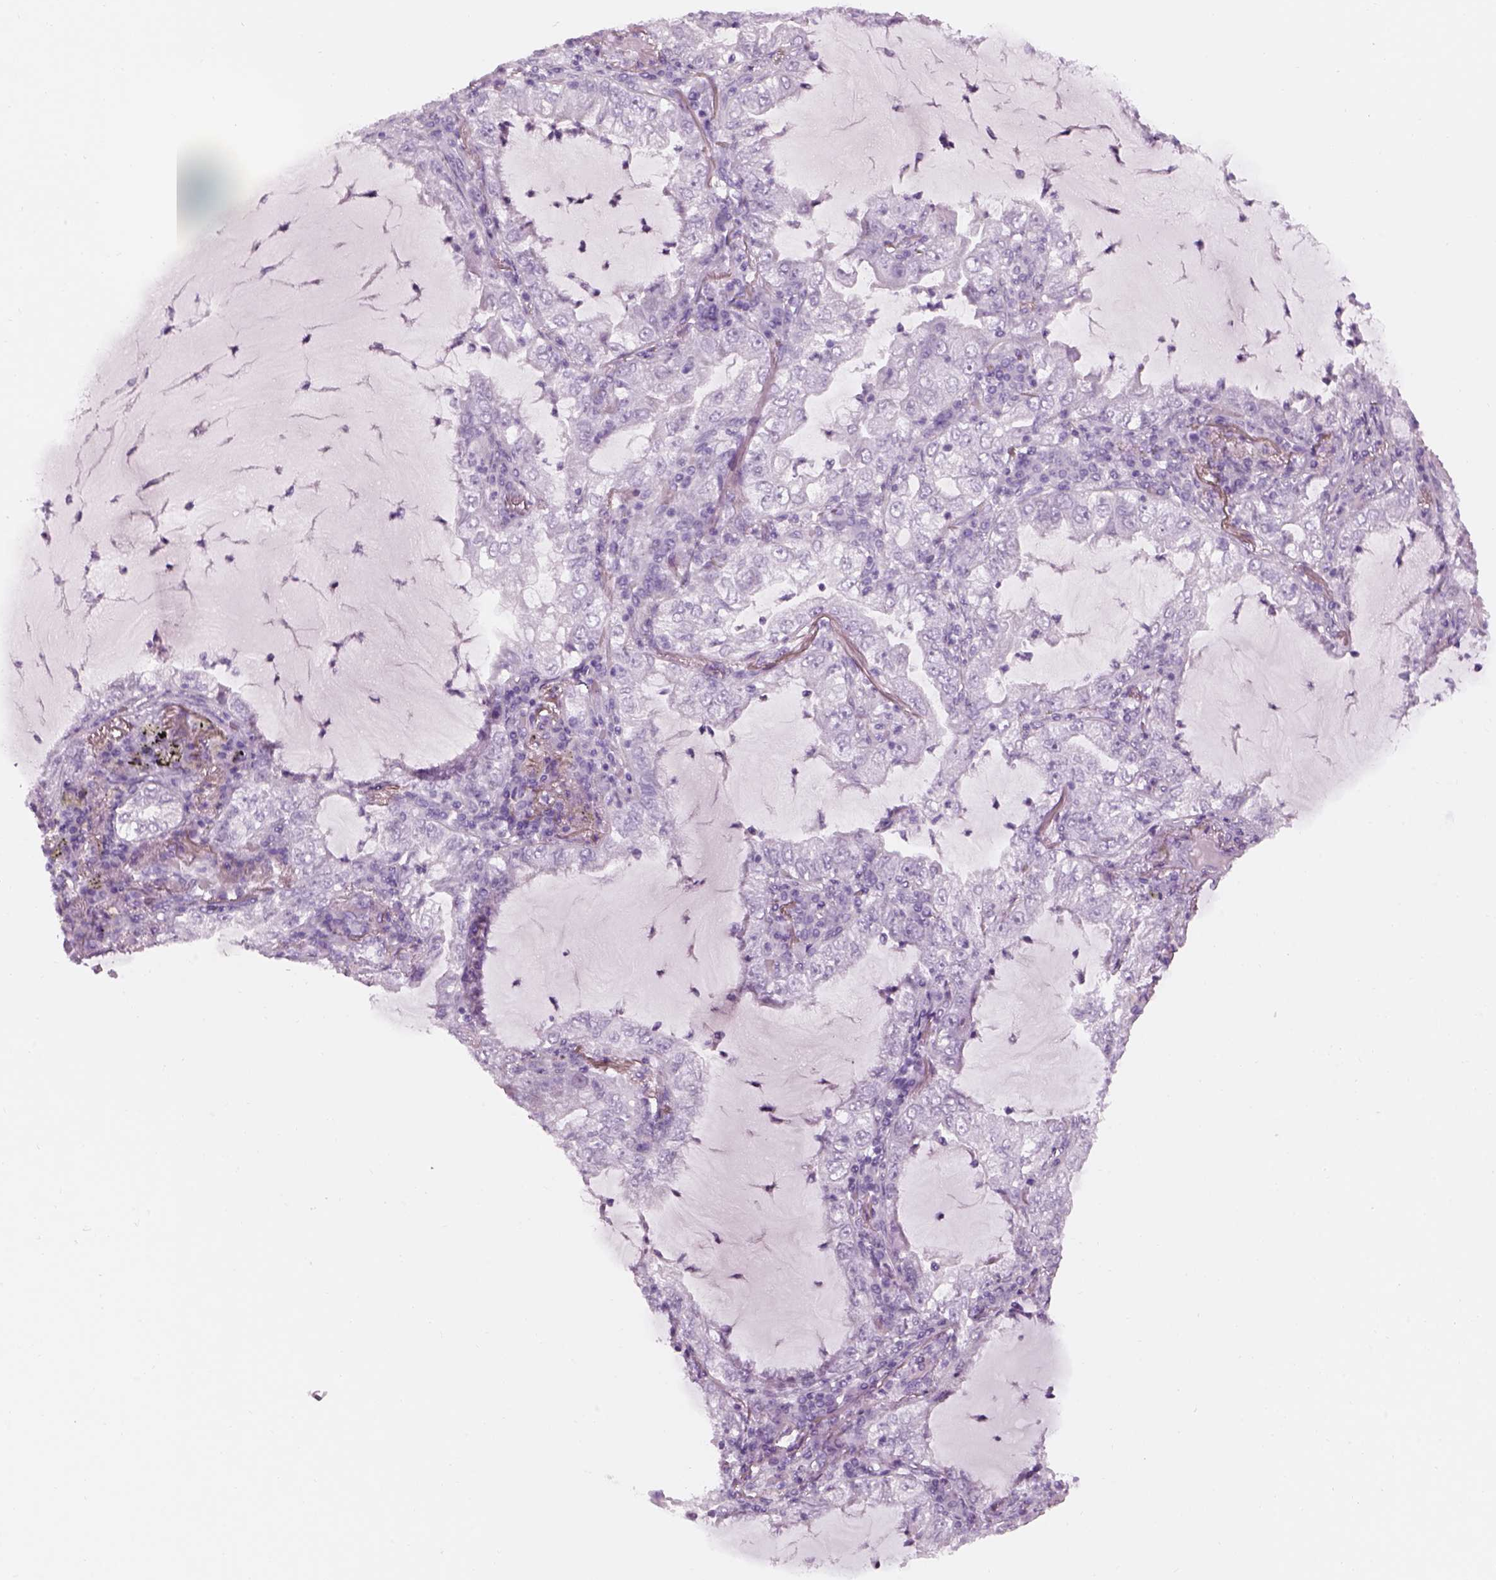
{"staining": {"intensity": "negative", "quantity": "none", "location": "none"}, "tissue": "lung cancer", "cell_type": "Tumor cells", "image_type": "cancer", "snomed": [{"axis": "morphology", "description": "Adenocarcinoma, NOS"}, {"axis": "topography", "description": "Lung"}], "caption": "Tumor cells are negative for protein expression in human adenocarcinoma (lung).", "gene": "GAS2L2", "patient": {"sex": "female", "age": 73}}